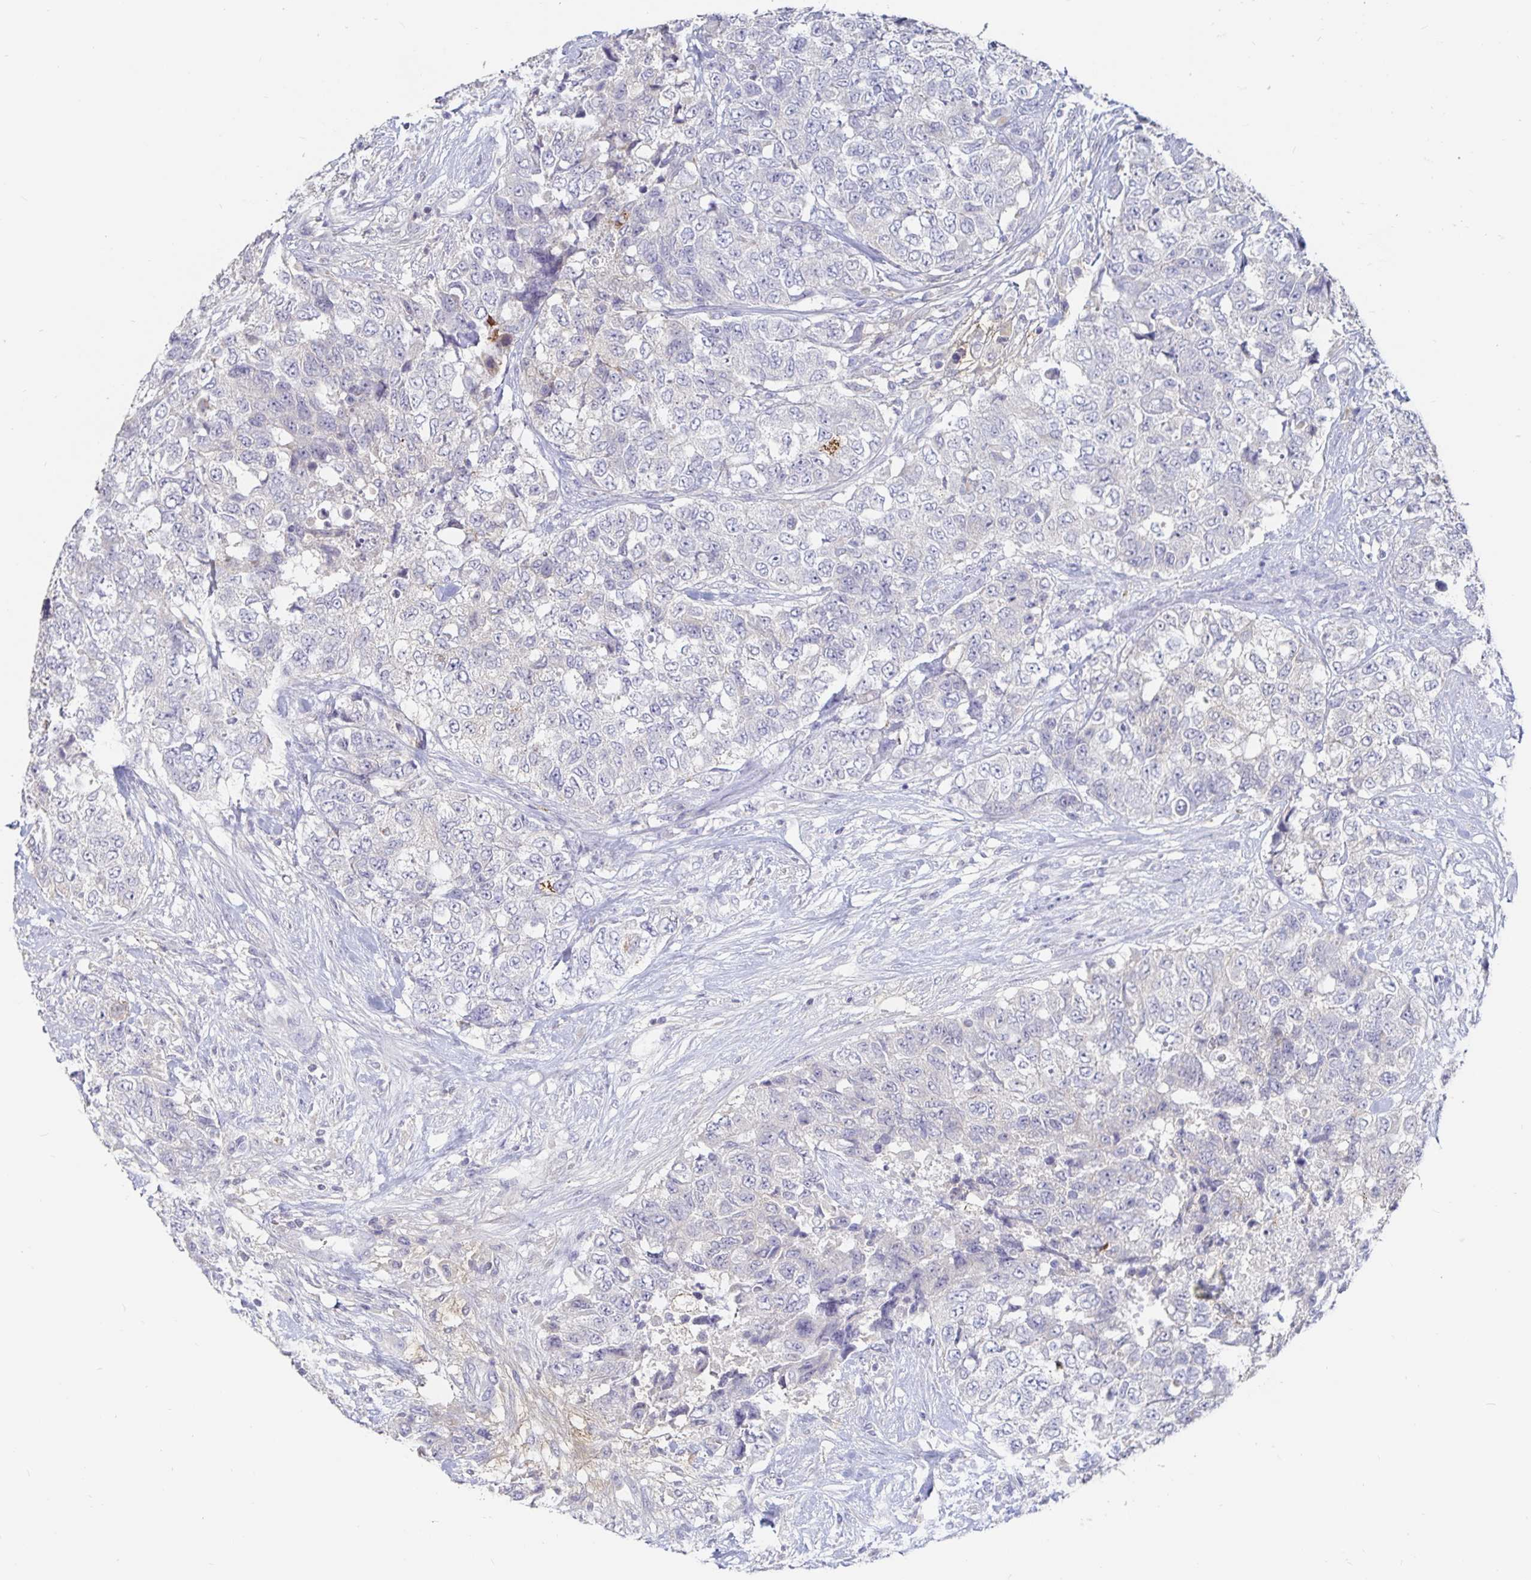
{"staining": {"intensity": "negative", "quantity": "none", "location": "none"}, "tissue": "urothelial cancer", "cell_type": "Tumor cells", "image_type": "cancer", "snomed": [{"axis": "morphology", "description": "Urothelial carcinoma, High grade"}, {"axis": "topography", "description": "Urinary bladder"}], "caption": "A histopathology image of urothelial cancer stained for a protein shows no brown staining in tumor cells.", "gene": "SPPL3", "patient": {"sex": "female", "age": 78}}